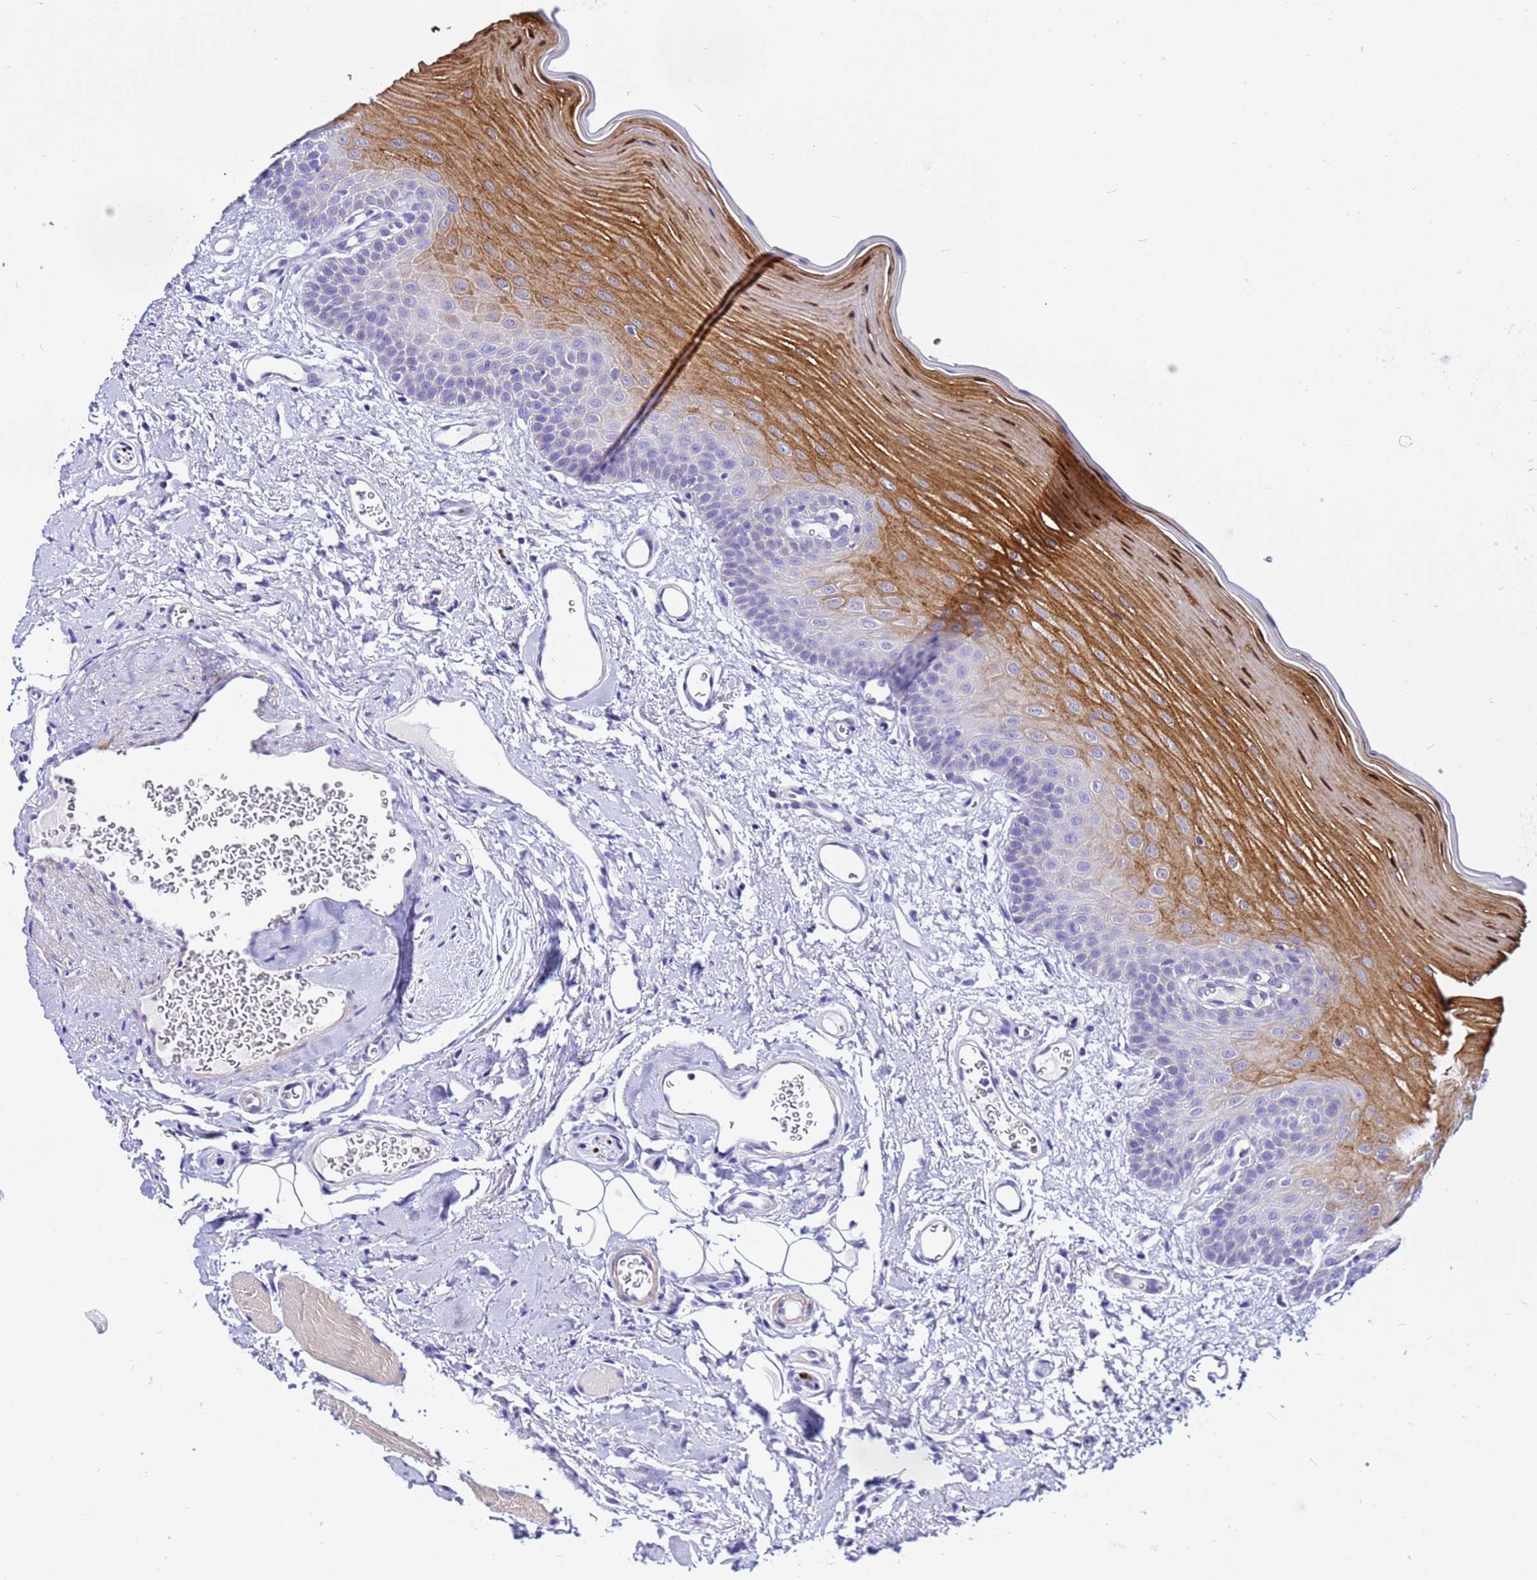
{"staining": {"intensity": "moderate", "quantity": "<25%", "location": "cytoplasmic/membranous"}, "tissue": "oral mucosa", "cell_type": "Squamous epithelial cells", "image_type": "normal", "snomed": [{"axis": "morphology", "description": "Normal tissue, NOS"}, {"axis": "topography", "description": "Oral tissue"}], "caption": "This photomicrograph exhibits benign oral mucosa stained with IHC to label a protein in brown. The cytoplasmic/membranous of squamous epithelial cells show moderate positivity for the protein. Nuclei are counter-stained blue.", "gene": "USP18", "patient": {"sex": "male", "age": 68}}